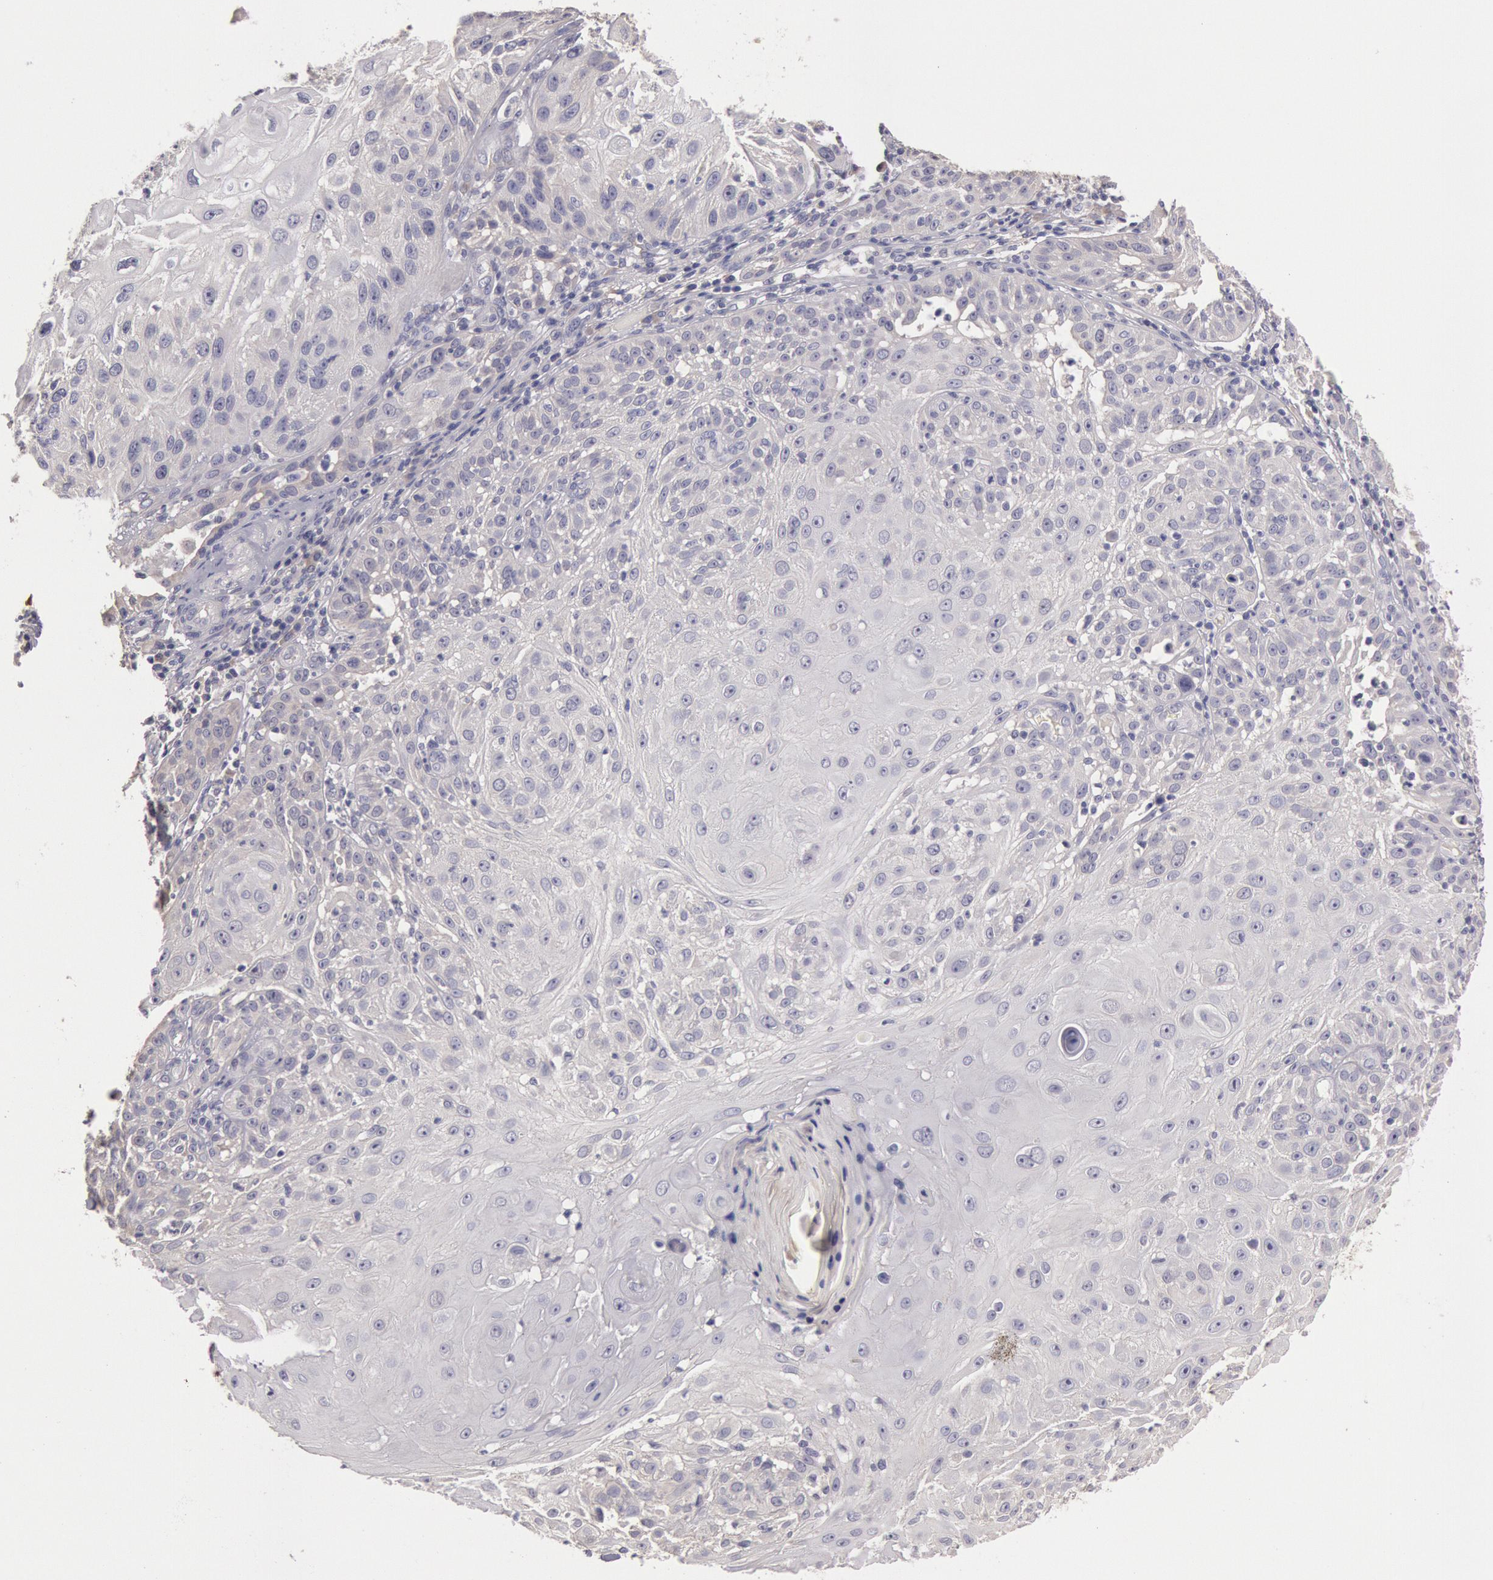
{"staining": {"intensity": "negative", "quantity": "none", "location": "none"}, "tissue": "skin cancer", "cell_type": "Tumor cells", "image_type": "cancer", "snomed": [{"axis": "morphology", "description": "Squamous cell carcinoma, NOS"}, {"axis": "topography", "description": "Skin"}], "caption": "Protein analysis of skin squamous cell carcinoma demonstrates no significant staining in tumor cells. The staining is performed using DAB brown chromogen with nuclei counter-stained in using hematoxylin.", "gene": "C1R", "patient": {"sex": "female", "age": 89}}